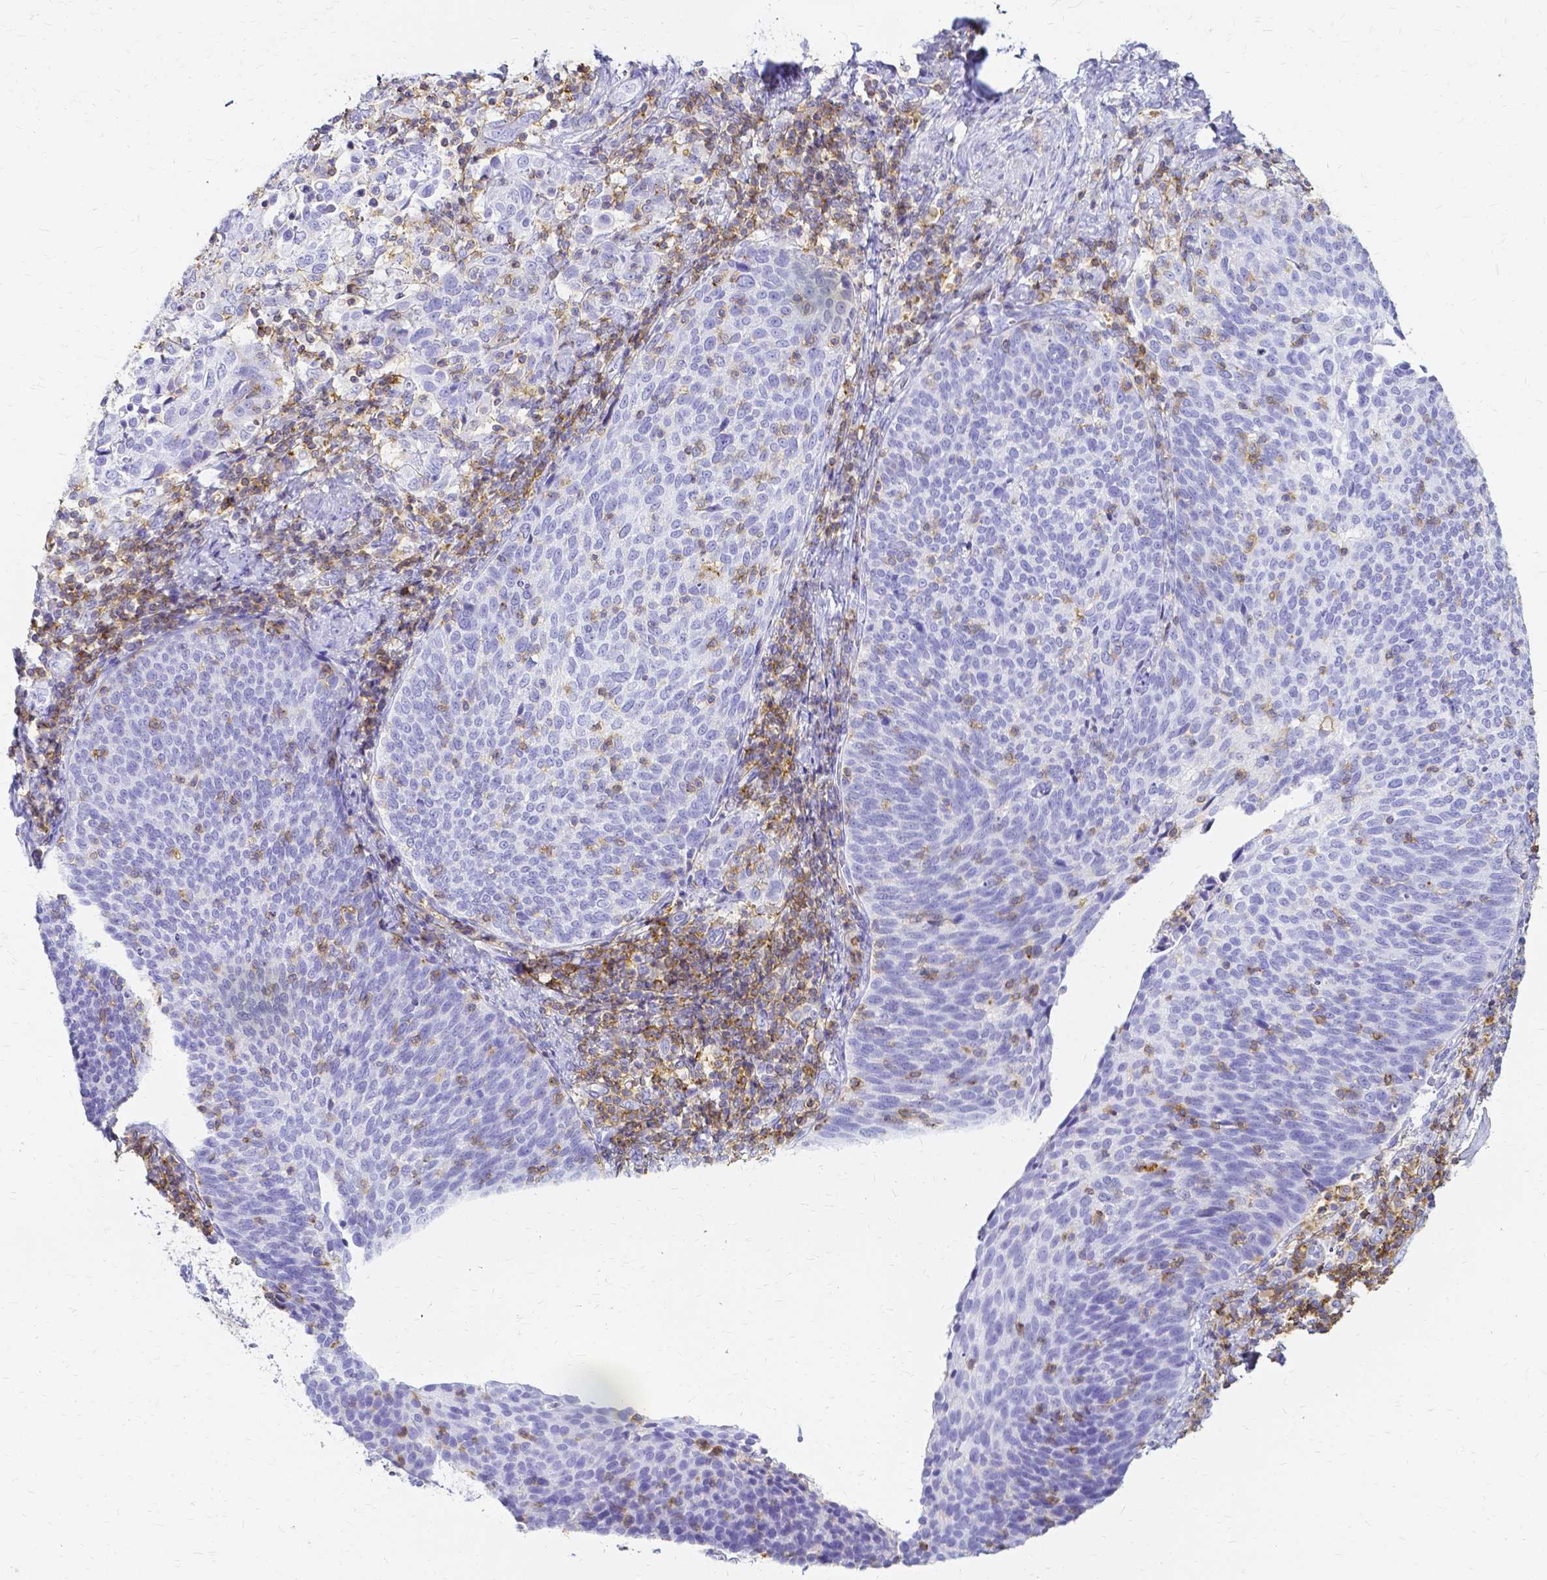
{"staining": {"intensity": "negative", "quantity": "none", "location": "none"}, "tissue": "cervical cancer", "cell_type": "Tumor cells", "image_type": "cancer", "snomed": [{"axis": "morphology", "description": "Squamous cell carcinoma, NOS"}, {"axis": "topography", "description": "Cervix"}], "caption": "A histopathology image of human cervical cancer is negative for staining in tumor cells.", "gene": "HSPA12A", "patient": {"sex": "female", "age": 61}}